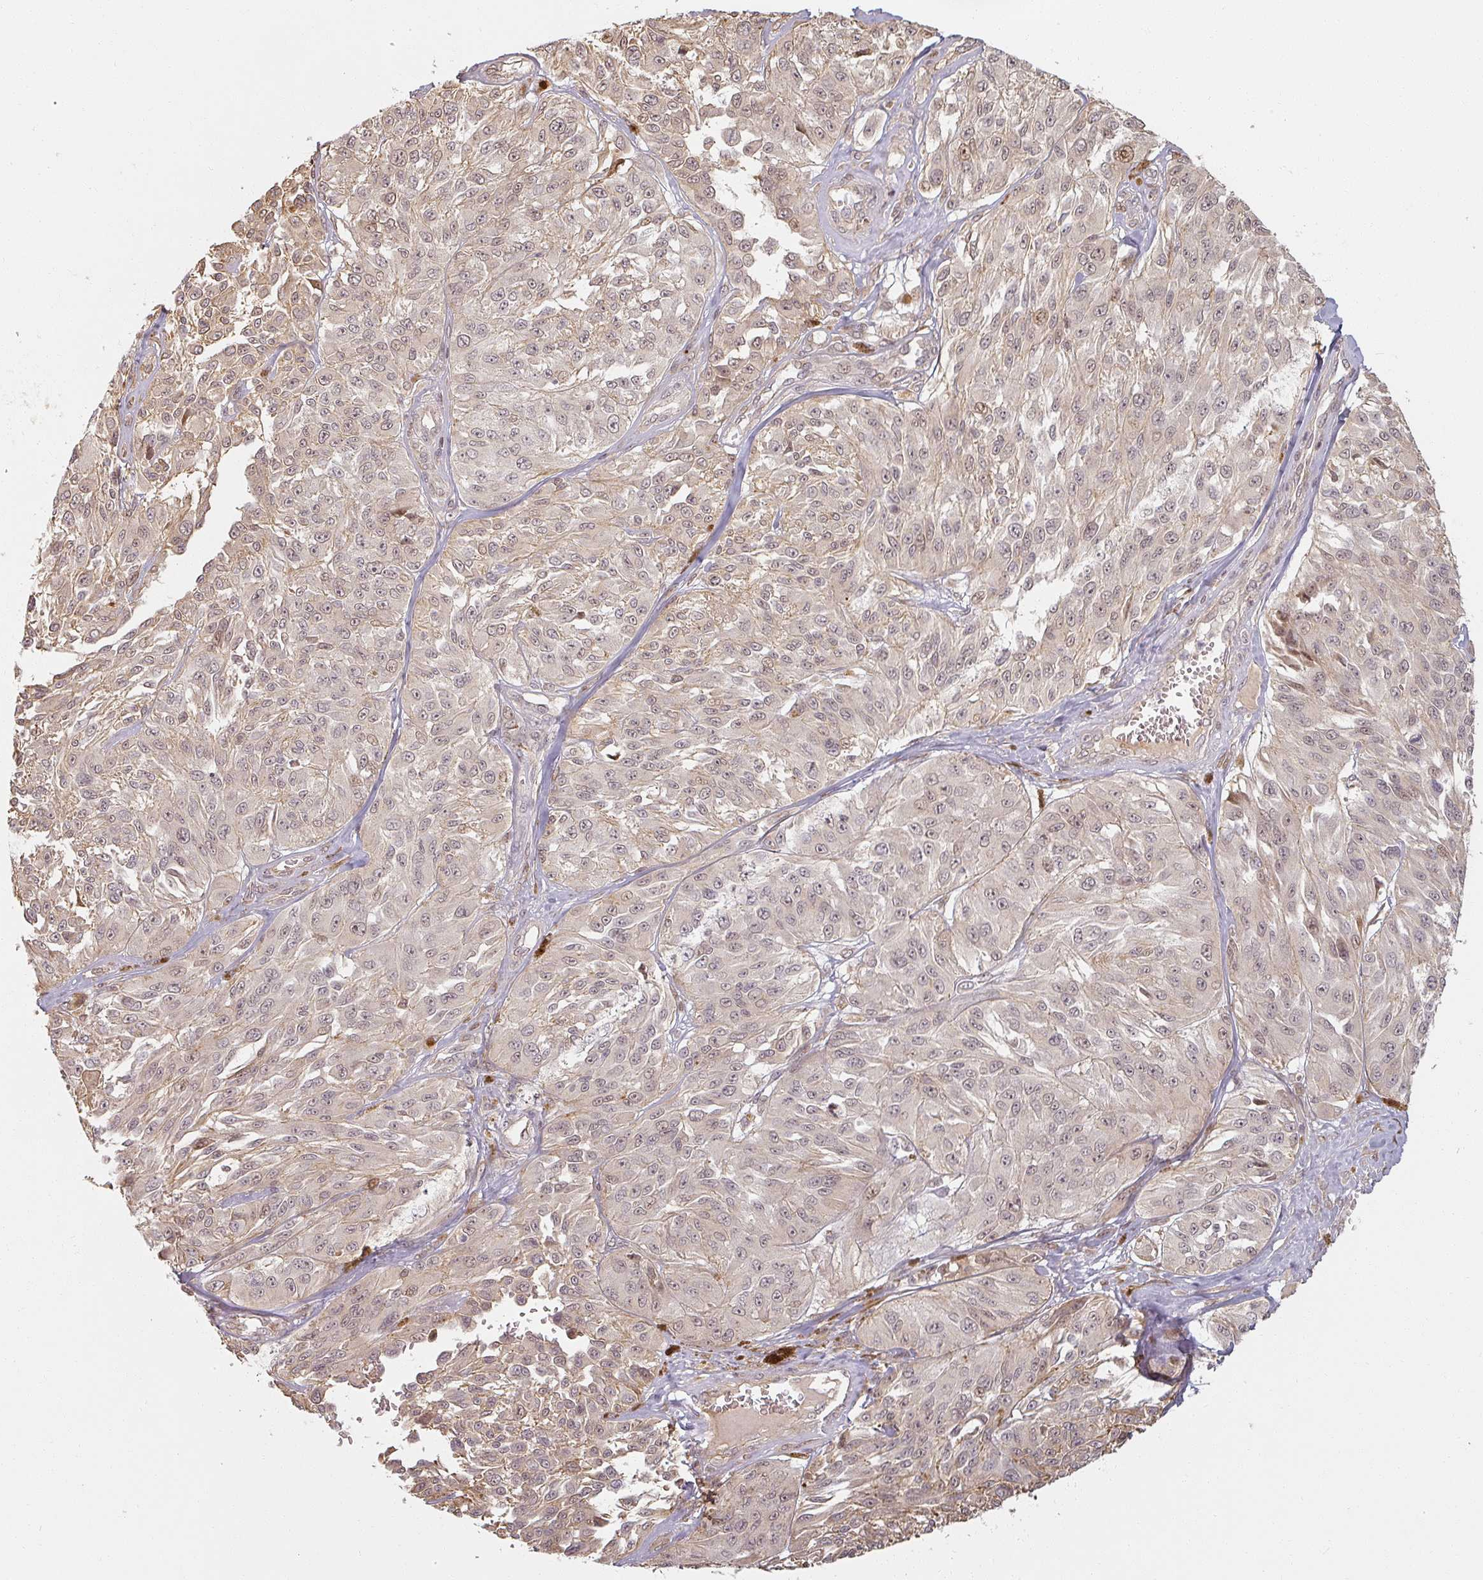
{"staining": {"intensity": "weak", "quantity": ">75%", "location": "nuclear"}, "tissue": "melanoma", "cell_type": "Tumor cells", "image_type": "cancer", "snomed": [{"axis": "morphology", "description": "Malignant melanoma, NOS"}, {"axis": "topography", "description": "Skin"}], "caption": "A micrograph of melanoma stained for a protein shows weak nuclear brown staining in tumor cells. Using DAB (brown) and hematoxylin (blue) stains, captured at high magnification using brightfield microscopy.", "gene": "MED19", "patient": {"sex": "male", "age": 94}}